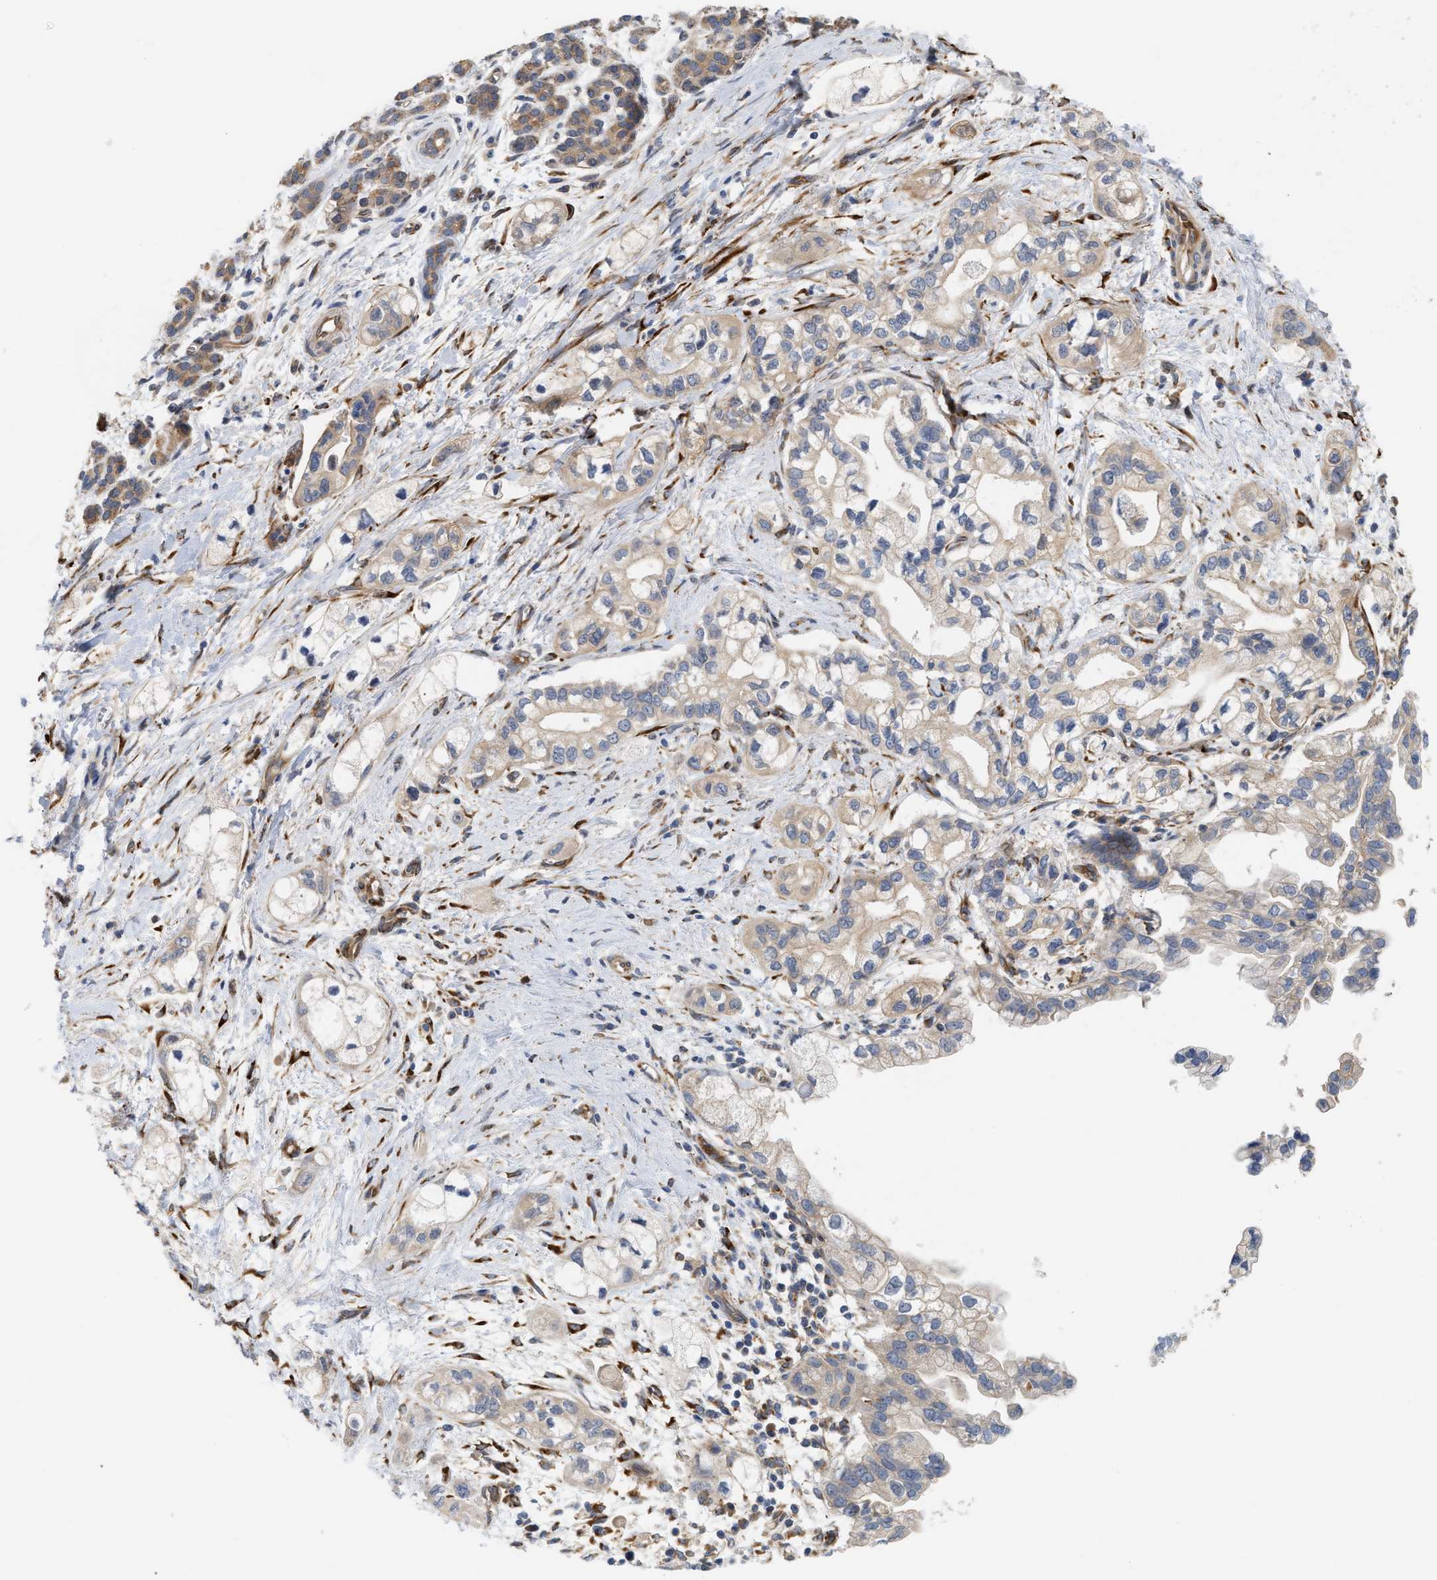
{"staining": {"intensity": "negative", "quantity": "none", "location": "none"}, "tissue": "pancreatic cancer", "cell_type": "Tumor cells", "image_type": "cancer", "snomed": [{"axis": "morphology", "description": "Adenocarcinoma, NOS"}, {"axis": "topography", "description": "Pancreas"}], "caption": "High magnification brightfield microscopy of pancreatic adenocarcinoma stained with DAB (brown) and counterstained with hematoxylin (blue): tumor cells show no significant positivity.", "gene": "PLCD1", "patient": {"sex": "male", "age": 74}}